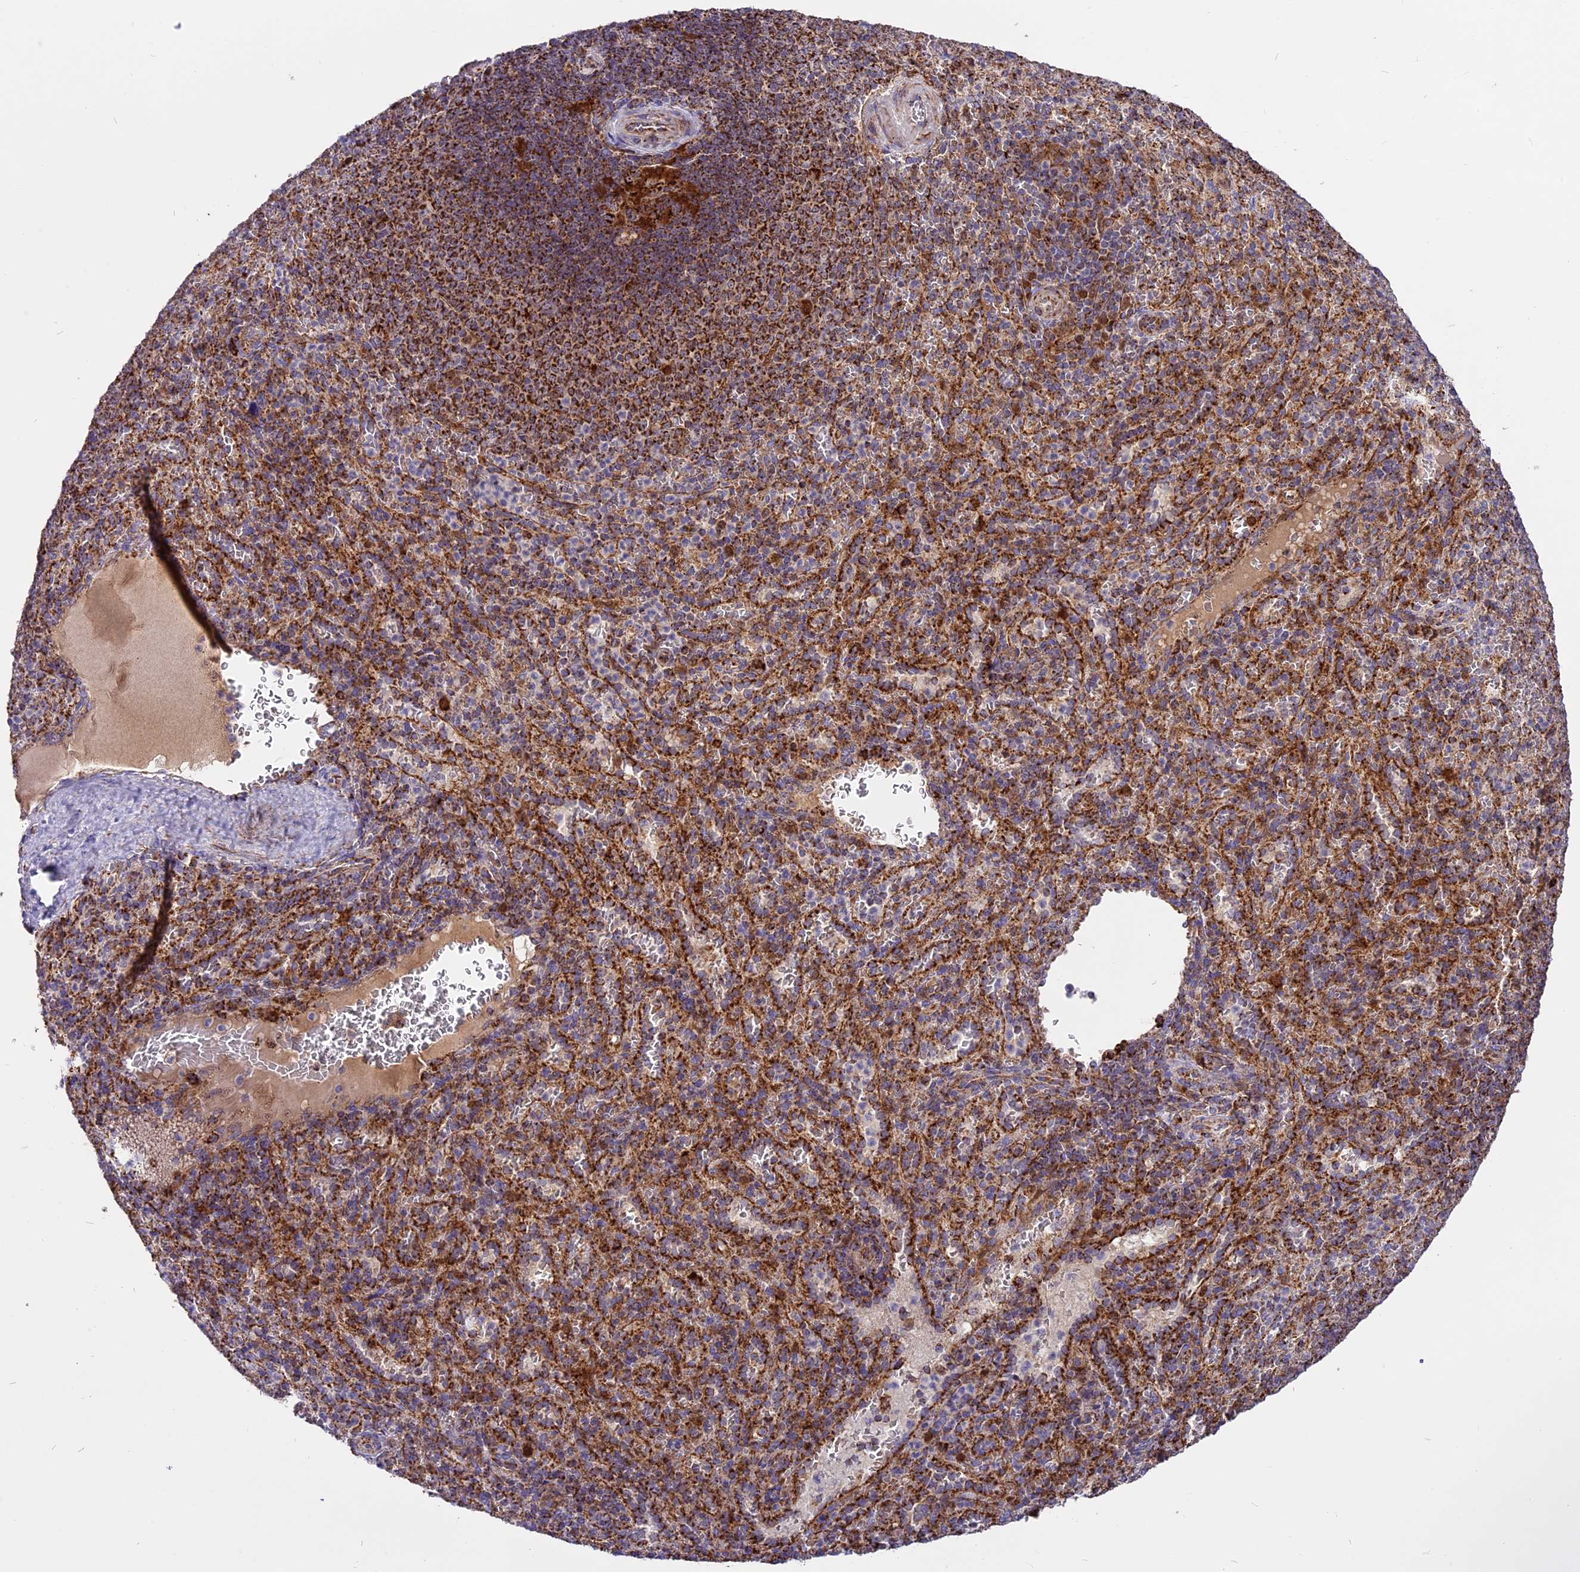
{"staining": {"intensity": "moderate", "quantity": "25%-75%", "location": "cytoplasmic/membranous"}, "tissue": "spleen", "cell_type": "Cells in red pulp", "image_type": "normal", "snomed": [{"axis": "morphology", "description": "Normal tissue, NOS"}, {"axis": "topography", "description": "Spleen"}], "caption": "Protein expression analysis of benign human spleen reveals moderate cytoplasmic/membranous expression in about 25%-75% of cells in red pulp. Using DAB (3,3'-diaminobenzidine) (brown) and hematoxylin (blue) stains, captured at high magnification using brightfield microscopy.", "gene": "COX17", "patient": {"sex": "female", "age": 21}}